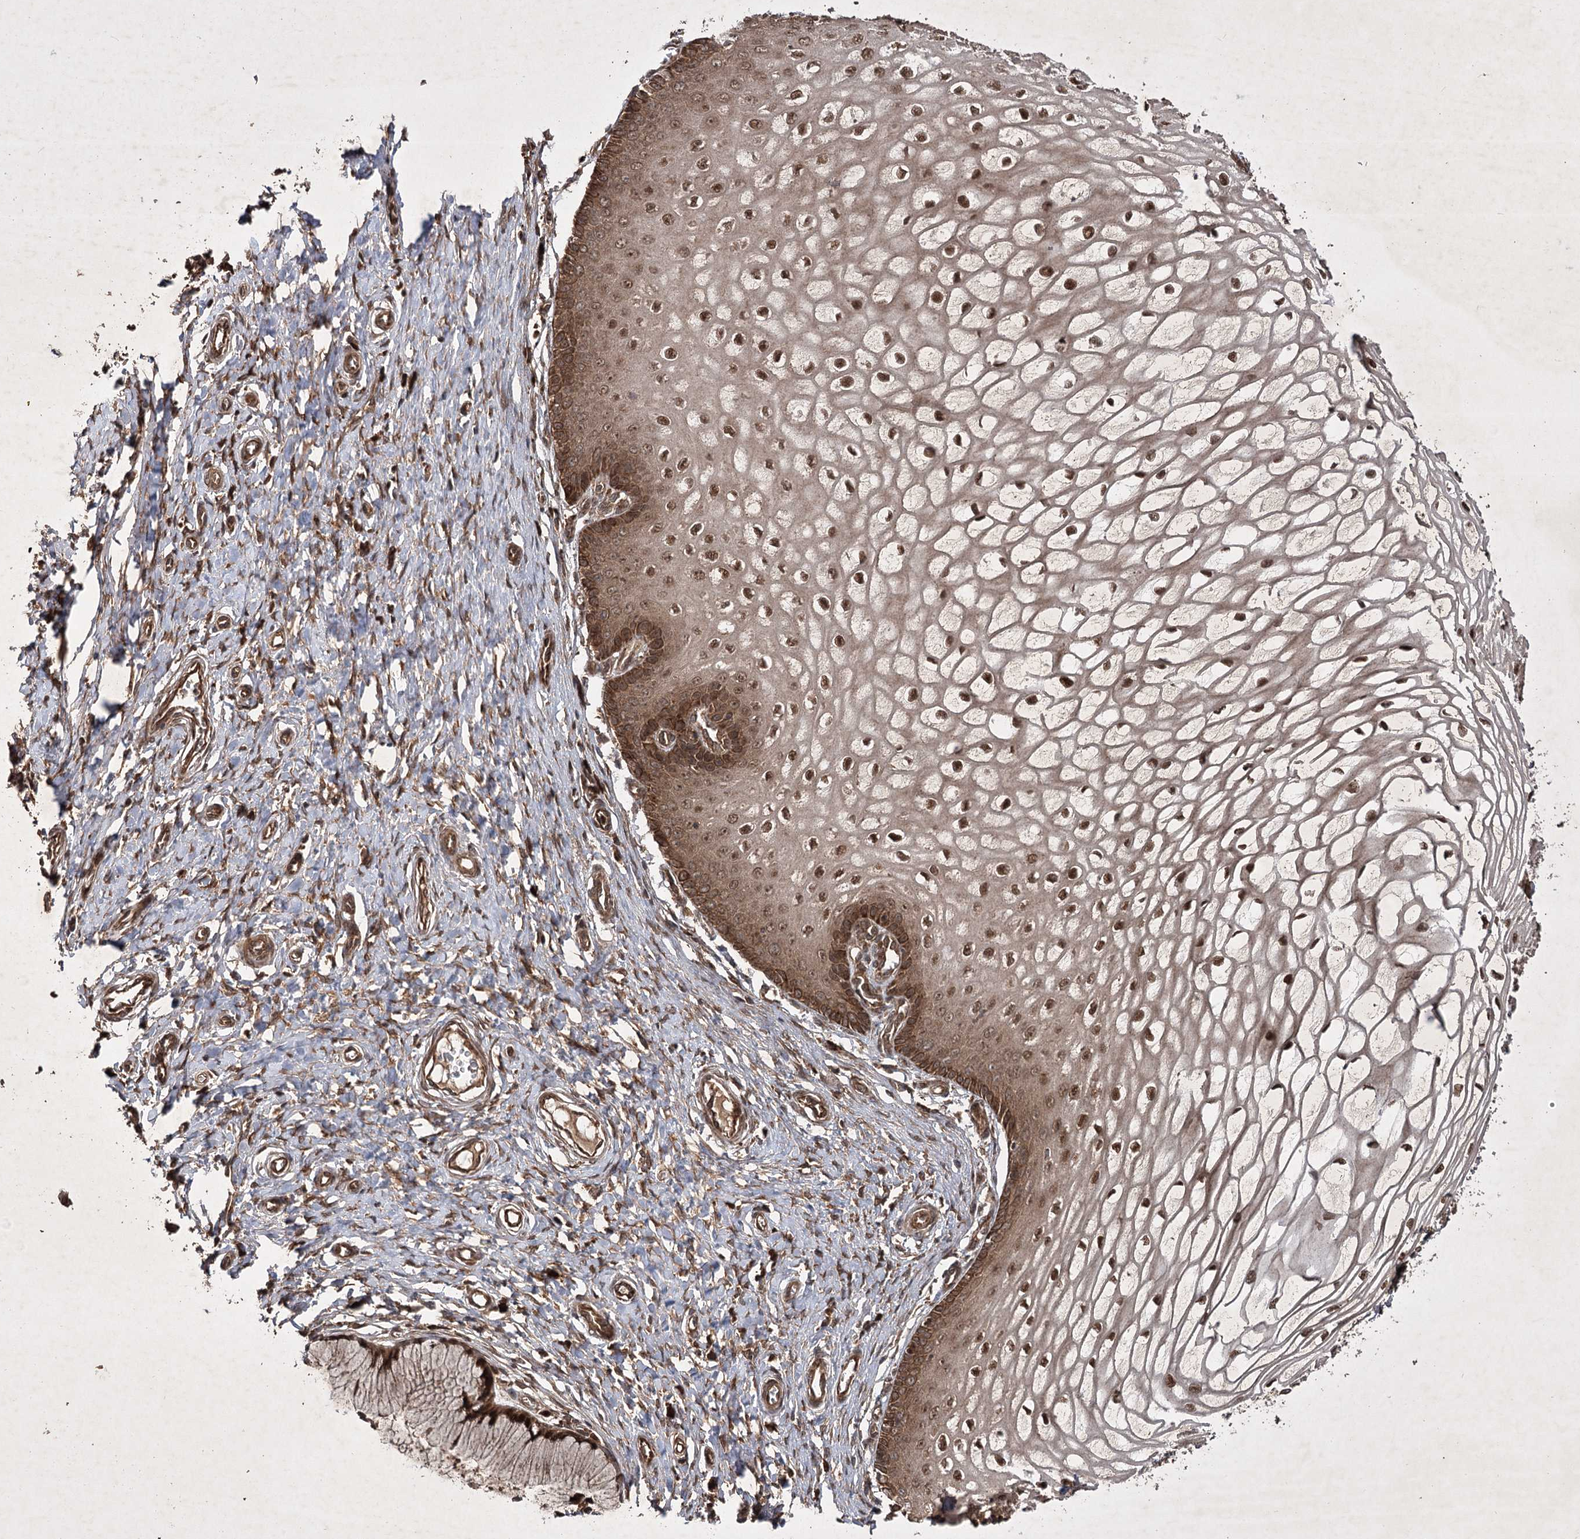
{"staining": {"intensity": "strong", "quantity": ">75%", "location": "cytoplasmic/membranous,nuclear"}, "tissue": "cervix", "cell_type": "Glandular cells", "image_type": "normal", "snomed": [{"axis": "morphology", "description": "Normal tissue, NOS"}, {"axis": "topography", "description": "Cervix"}], "caption": "This photomicrograph shows immunohistochemistry staining of normal cervix, with high strong cytoplasmic/membranous,nuclear staining in about >75% of glandular cells.", "gene": "DNAJC13", "patient": {"sex": "female", "age": 55}}